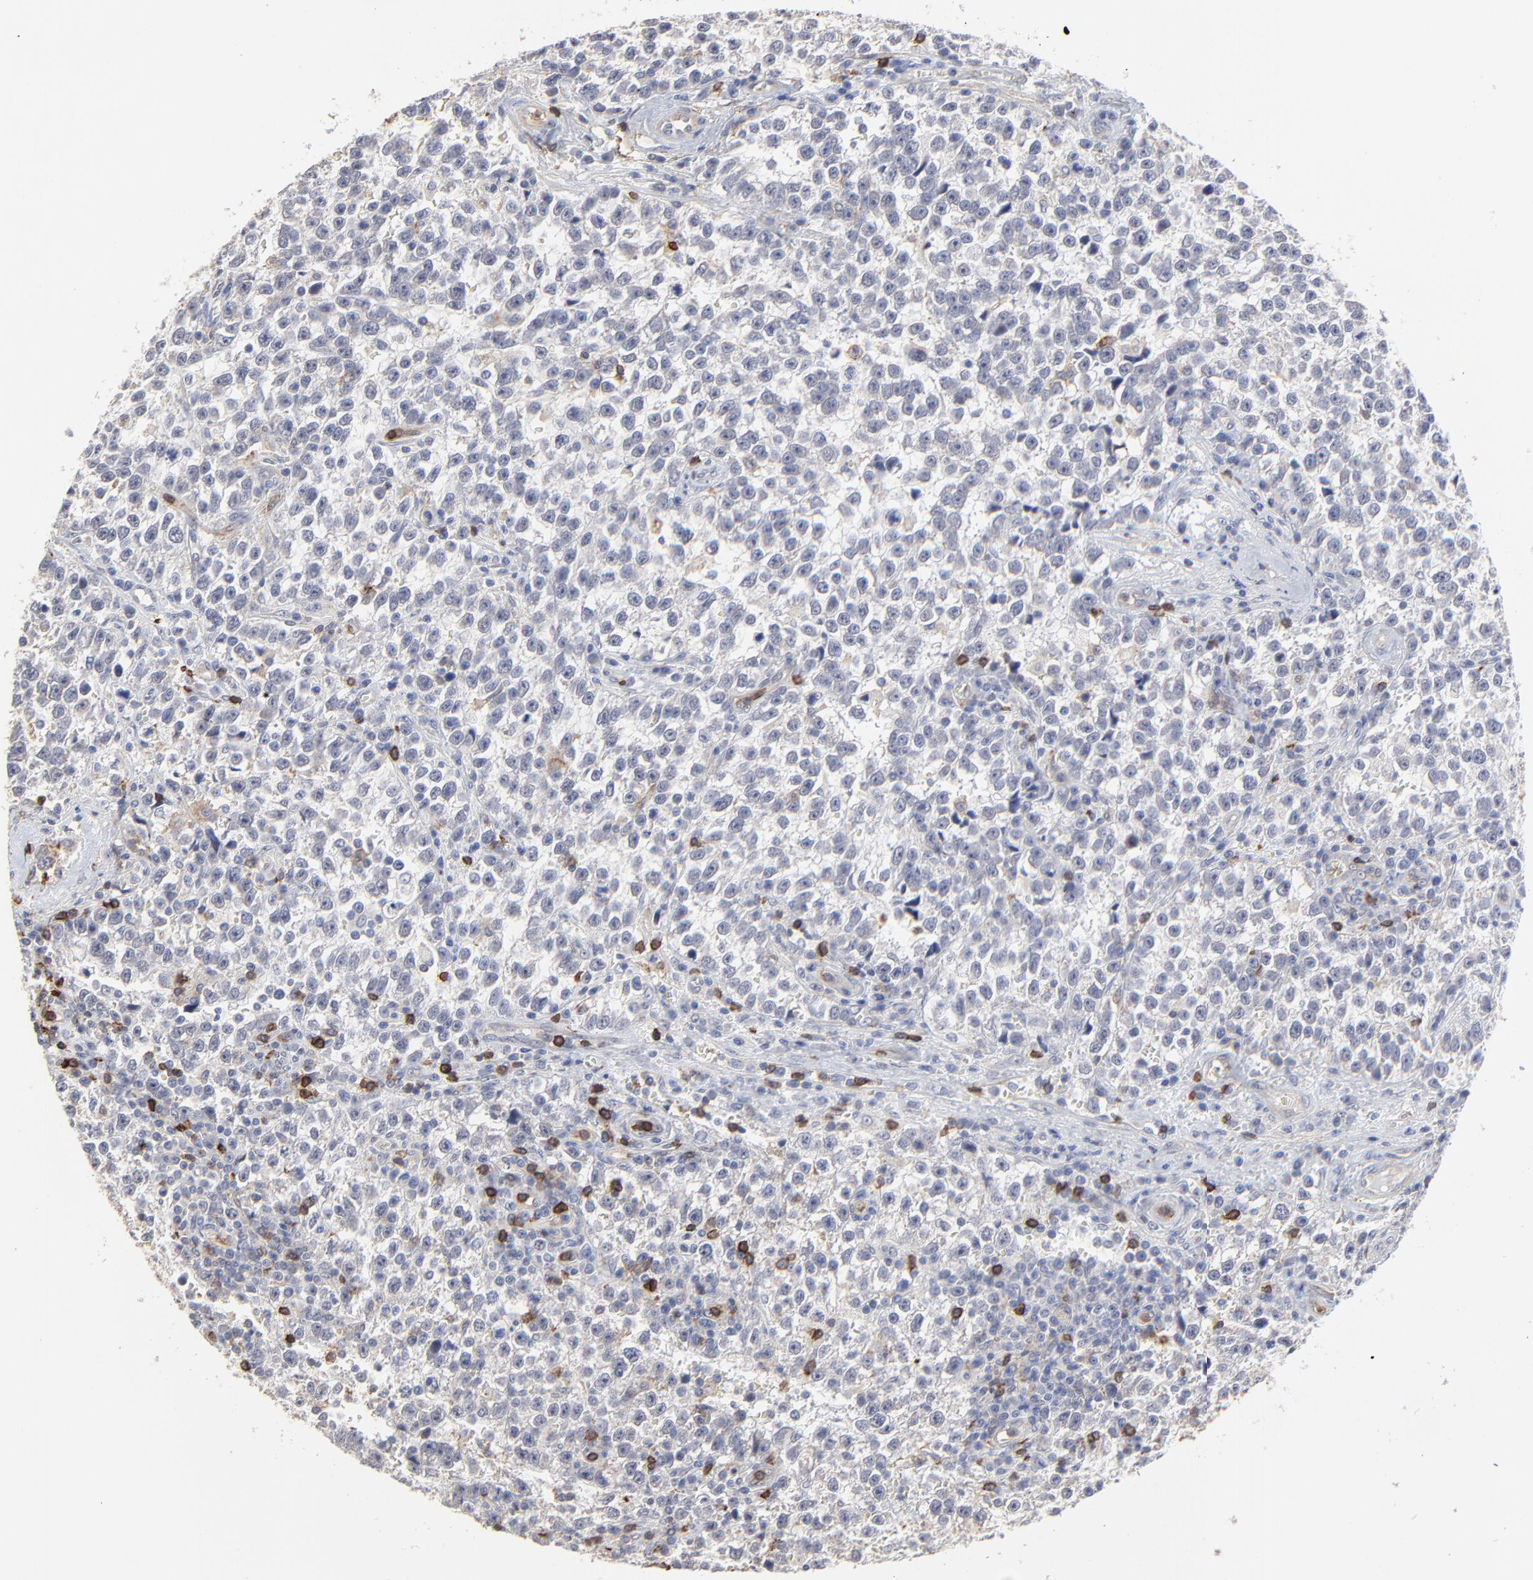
{"staining": {"intensity": "negative", "quantity": "none", "location": "none"}, "tissue": "testis cancer", "cell_type": "Tumor cells", "image_type": "cancer", "snomed": [{"axis": "morphology", "description": "Seminoma, NOS"}, {"axis": "topography", "description": "Testis"}], "caption": "A histopathology image of human testis seminoma is negative for staining in tumor cells.", "gene": "SLC6A14", "patient": {"sex": "male", "age": 38}}